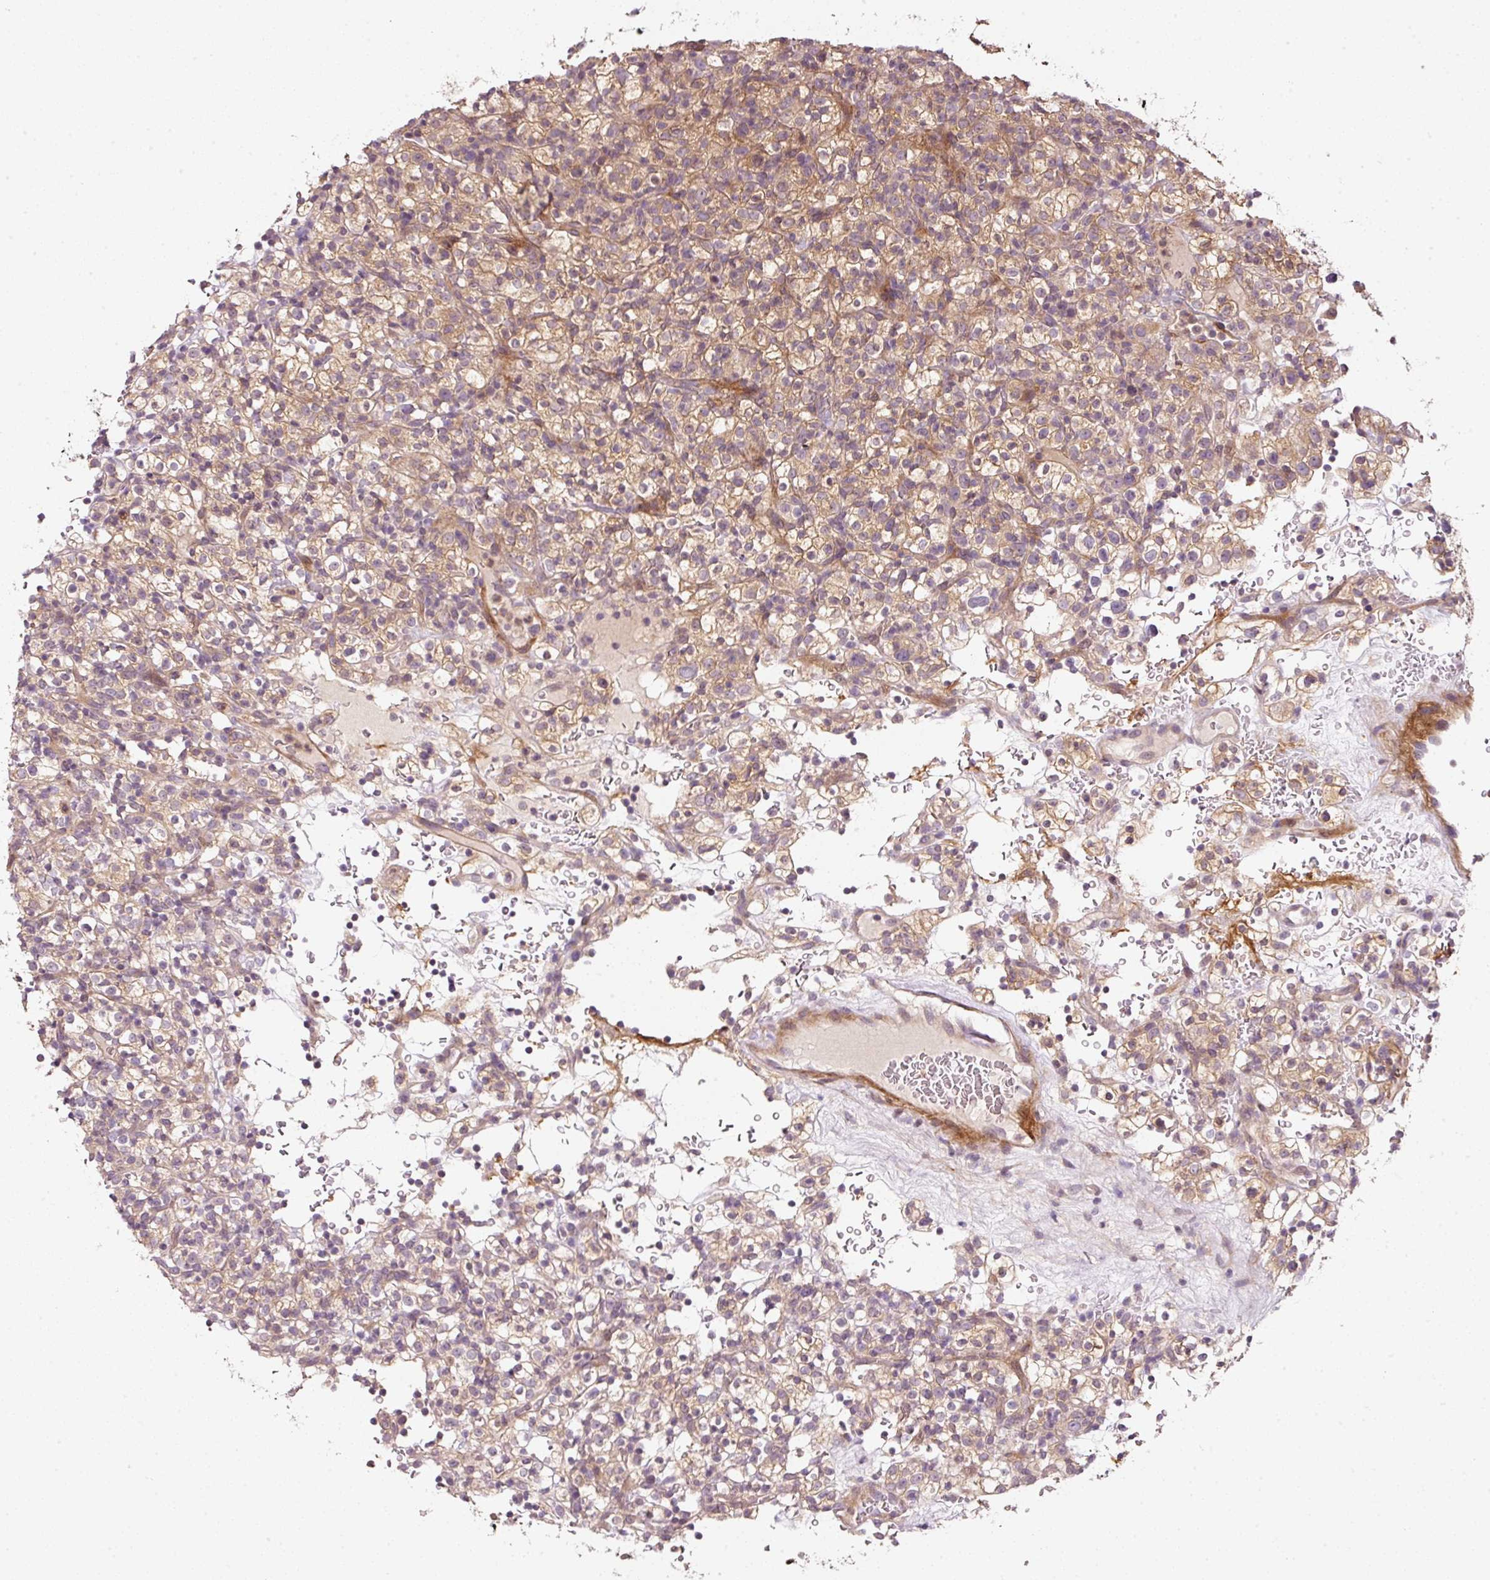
{"staining": {"intensity": "moderate", "quantity": "25%-75%", "location": "cytoplasmic/membranous"}, "tissue": "renal cancer", "cell_type": "Tumor cells", "image_type": "cancer", "snomed": [{"axis": "morphology", "description": "Normal tissue, NOS"}, {"axis": "morphology", "description": "Adenocarcinoma, NOS"}, {"axis": "topography", "description": "Kidney"}], "caption": "The histopathology image shows immunohistochemical staining of renal cancer. There is moderate cytoplasmic/membranous positivity is seen in about 25%-75% of tumor cells.", "gene": "TIRAP", "patient": {"sex": "female", "age": 72}}